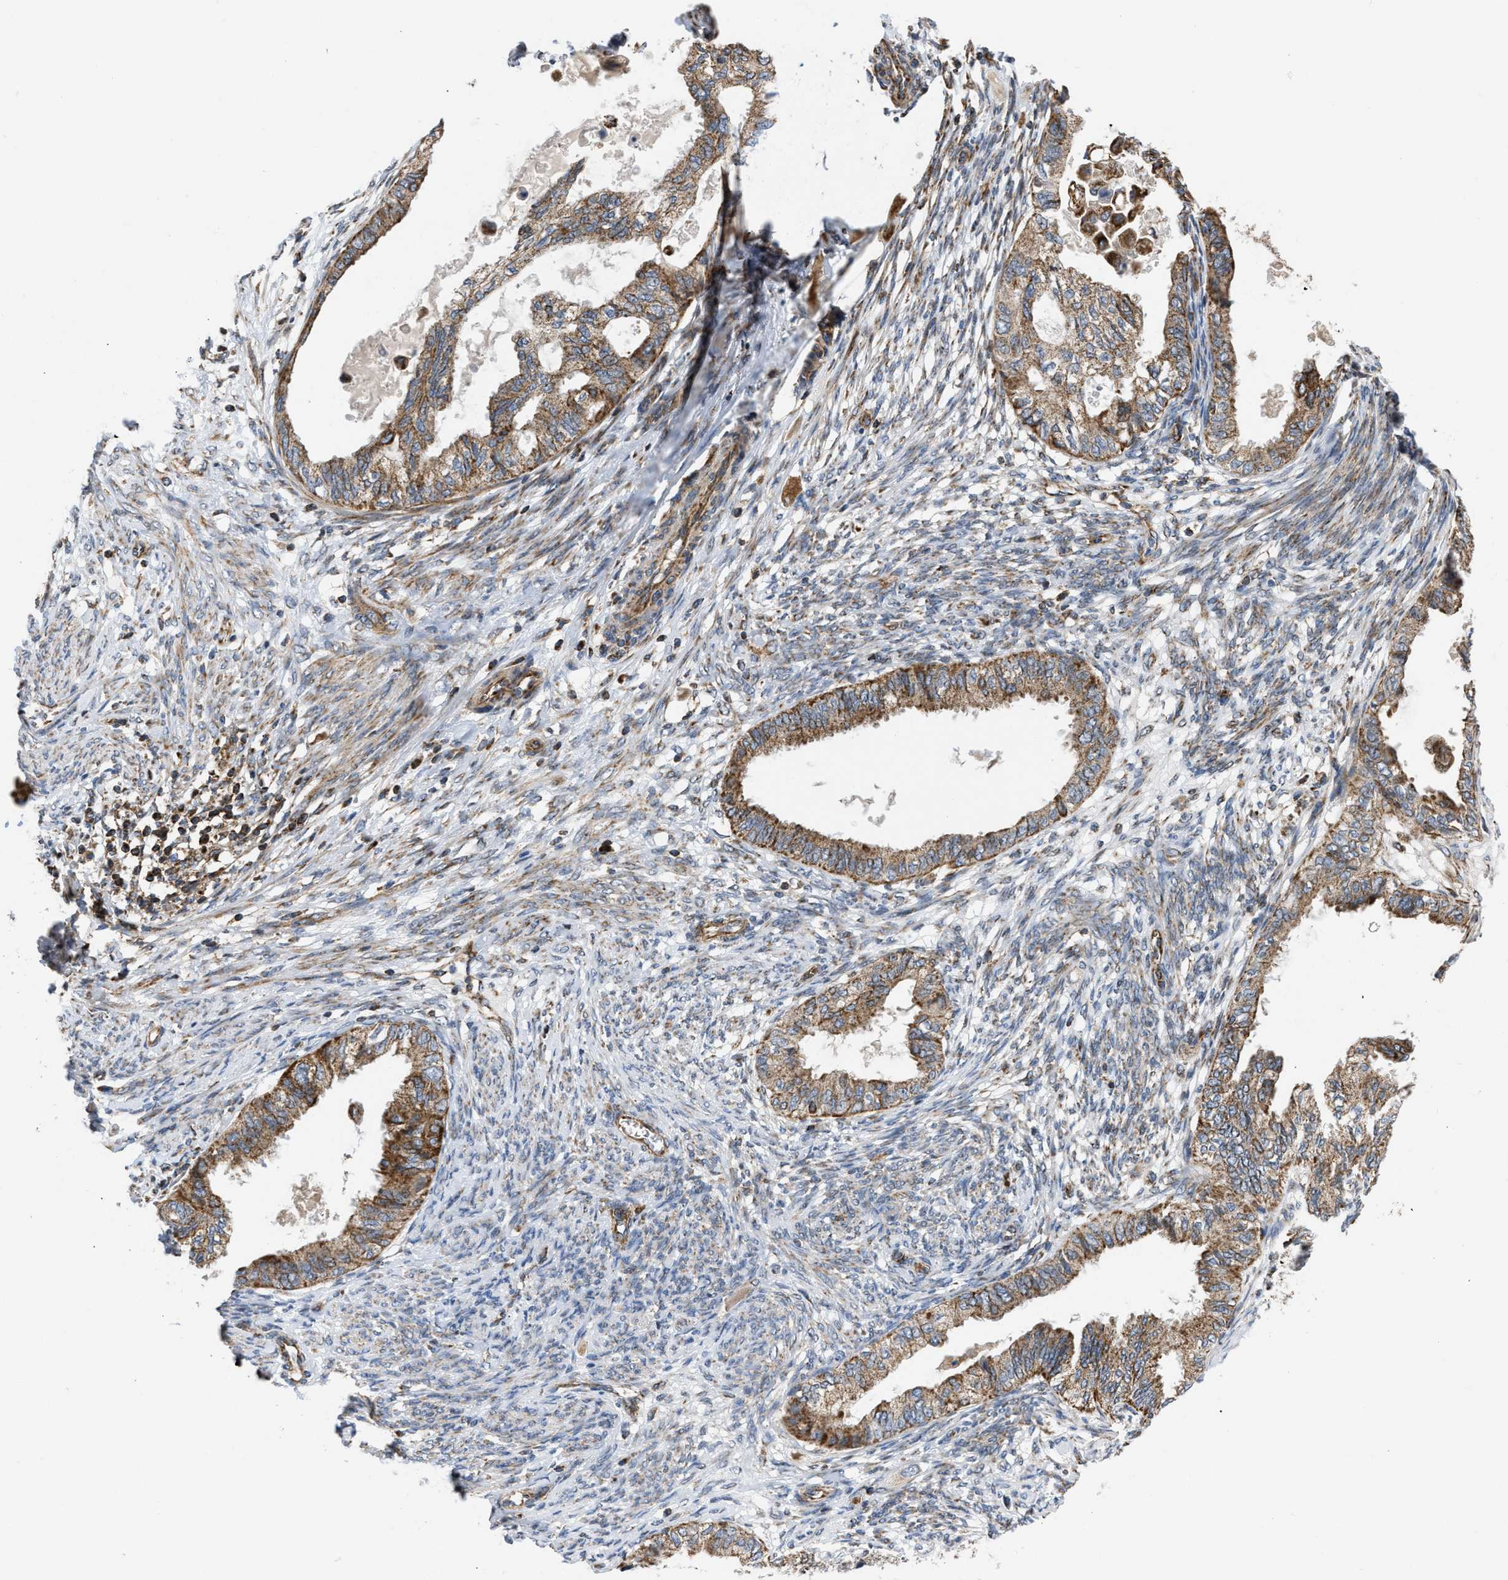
{"staining": {"intensity": "moderate", "quantity": ">75%", "location": "cytoplasmic/membranous"}, "tissue": "cervical cancer", "cell_type": "Tumor cells", "image_type": "cancer", "snomed": [{"axis": "morphology", "description": "Normal tissue, NOS"}, {"axis": "morphology", "description": "Adenocarcinoma, NOS"}, {"axis": "topography", "description": "Cervix"}, {"axis": "topography", "description": "Endometrium"}], "caption": "Protein expression analysis of cervical cancer (adenocarcinoma) demonstrates moderate cytoplasmic/membranous positivity in about >75% of tumor cells.", "gene": "OPTN", "patient": {"sex": "female", "age": 86}}